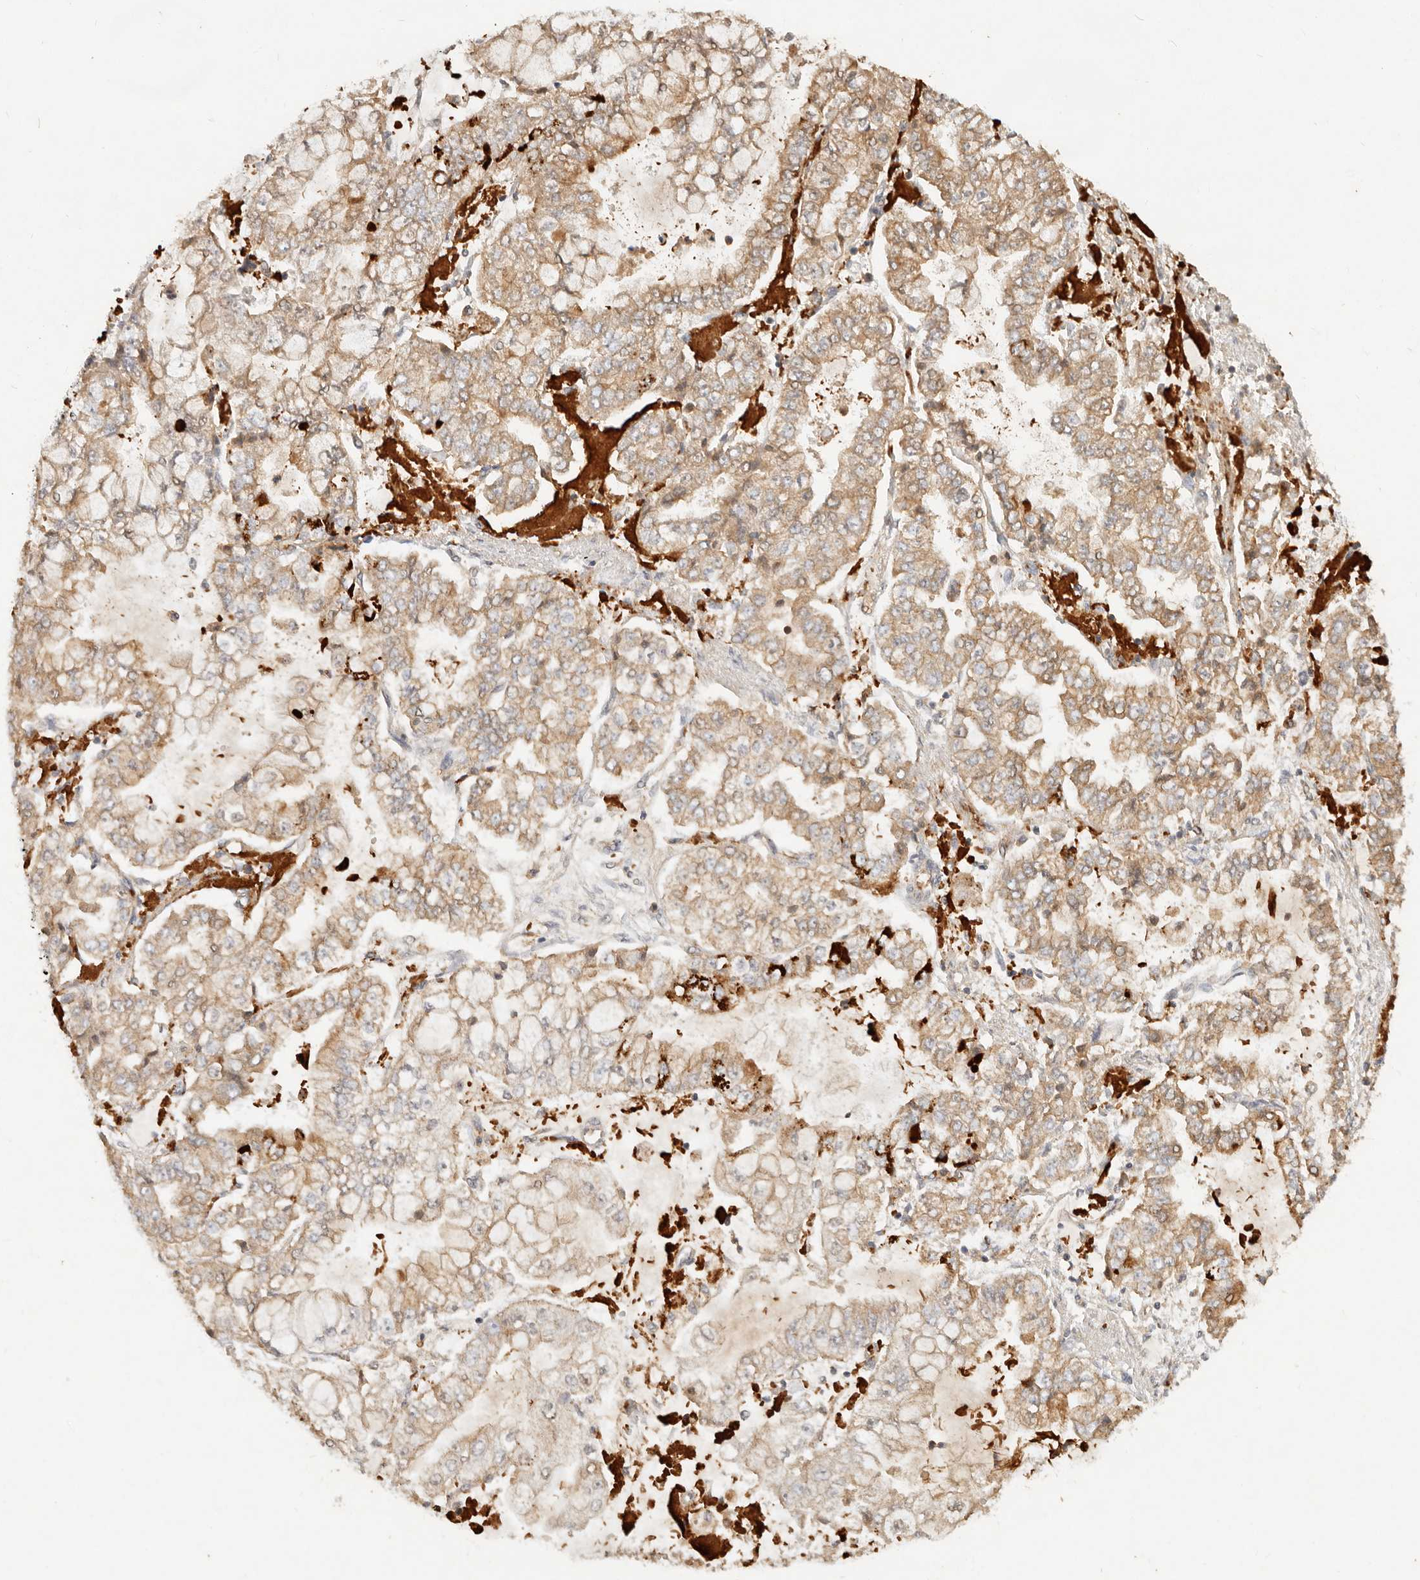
{"staining": {"intensity": "moderate", "quantity": ">75%", "location": "cytoplasmic/membranous"}, "tissue": "stomach cancer", "cell_type": "Tumor cells", "image_type": "cancer", "snomed": [{"axis": "morphology", "description": "Adenocarcinoma, NOS"}, {"axis": "topography", "description": "Stomach"}], "caption": "The immunohistochemical stain shows moderate cytoplasmic/membranous expression in tumor cells of stomach adenocarcinoma tissue. The staining was performed using DAB (3,3'-diaminobenzidine) to visualize the protein expression in brown, while the nuclei were stained in blue with hematoxylin (Magnification: 20x).", "gene": "FREM2", "patient": {"sex": "male", "age": 76}}